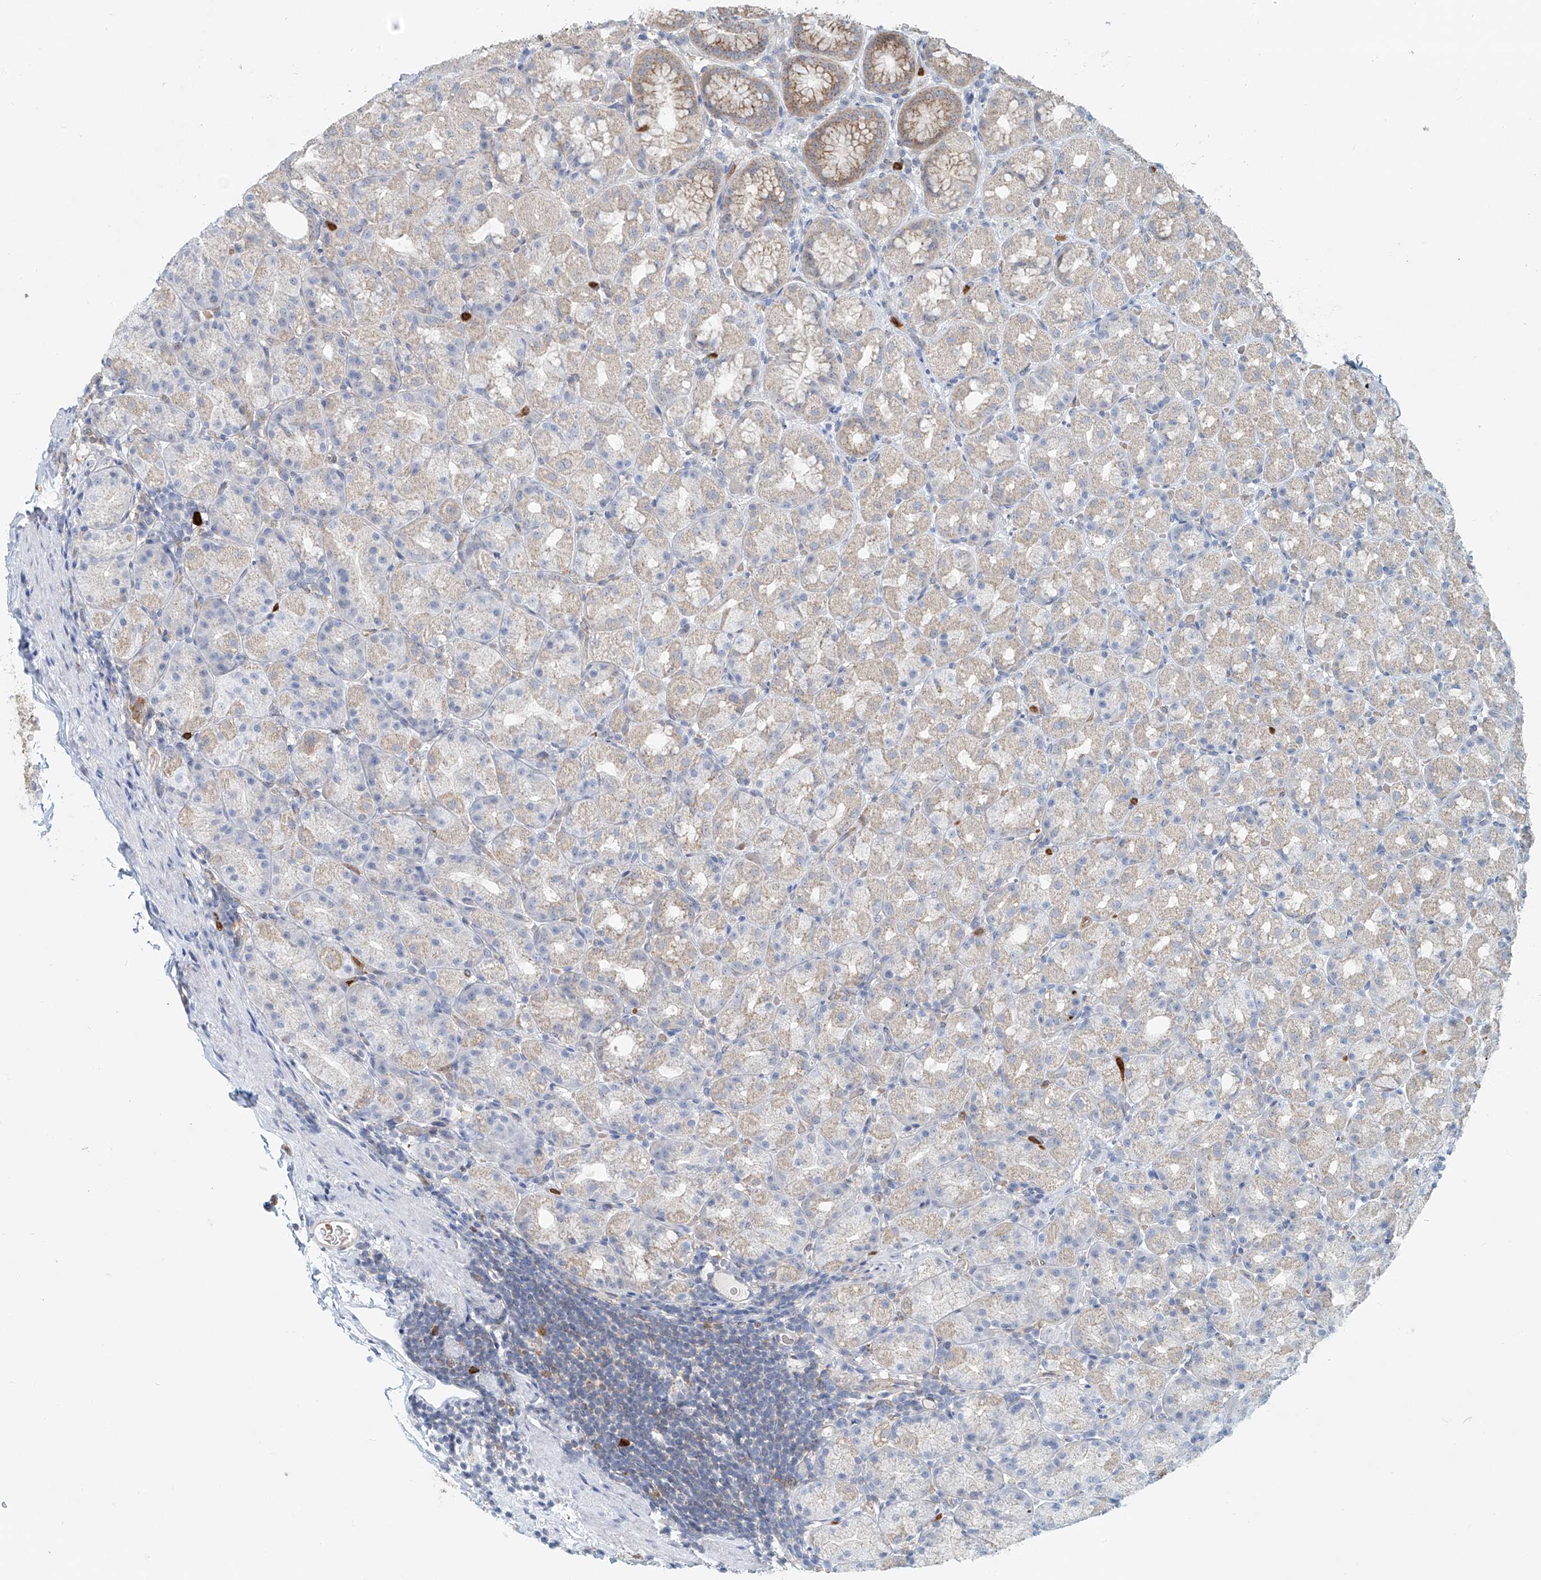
{"staining": {"intensity": "moderate", "quantity": ">75%", "location": "cytoplasmic/membranous"}, "tissue": "stomach", "cell_type": "Glandular cells", "image_type": "normal", "snomed": [{"axis": "morphology", "description": "Normal tissue, NOS"}, {"axis": "topography", "description": "Stomach, upper"}], "caption": "Immunohistochemical staining of benign stomach demonstrates medium levels of moderate cytoplasmic/membranous staining in about >75% of glandular cells. The staining was performed using DAB (3,3'-diaminobenzidine) to visualize the protein expression in brown, while the nuclei were stained in blue with hematoxylin (Magnification: 20x).", "gene": "PTPRA", "patient": {"sex": "male", "age": 68}}